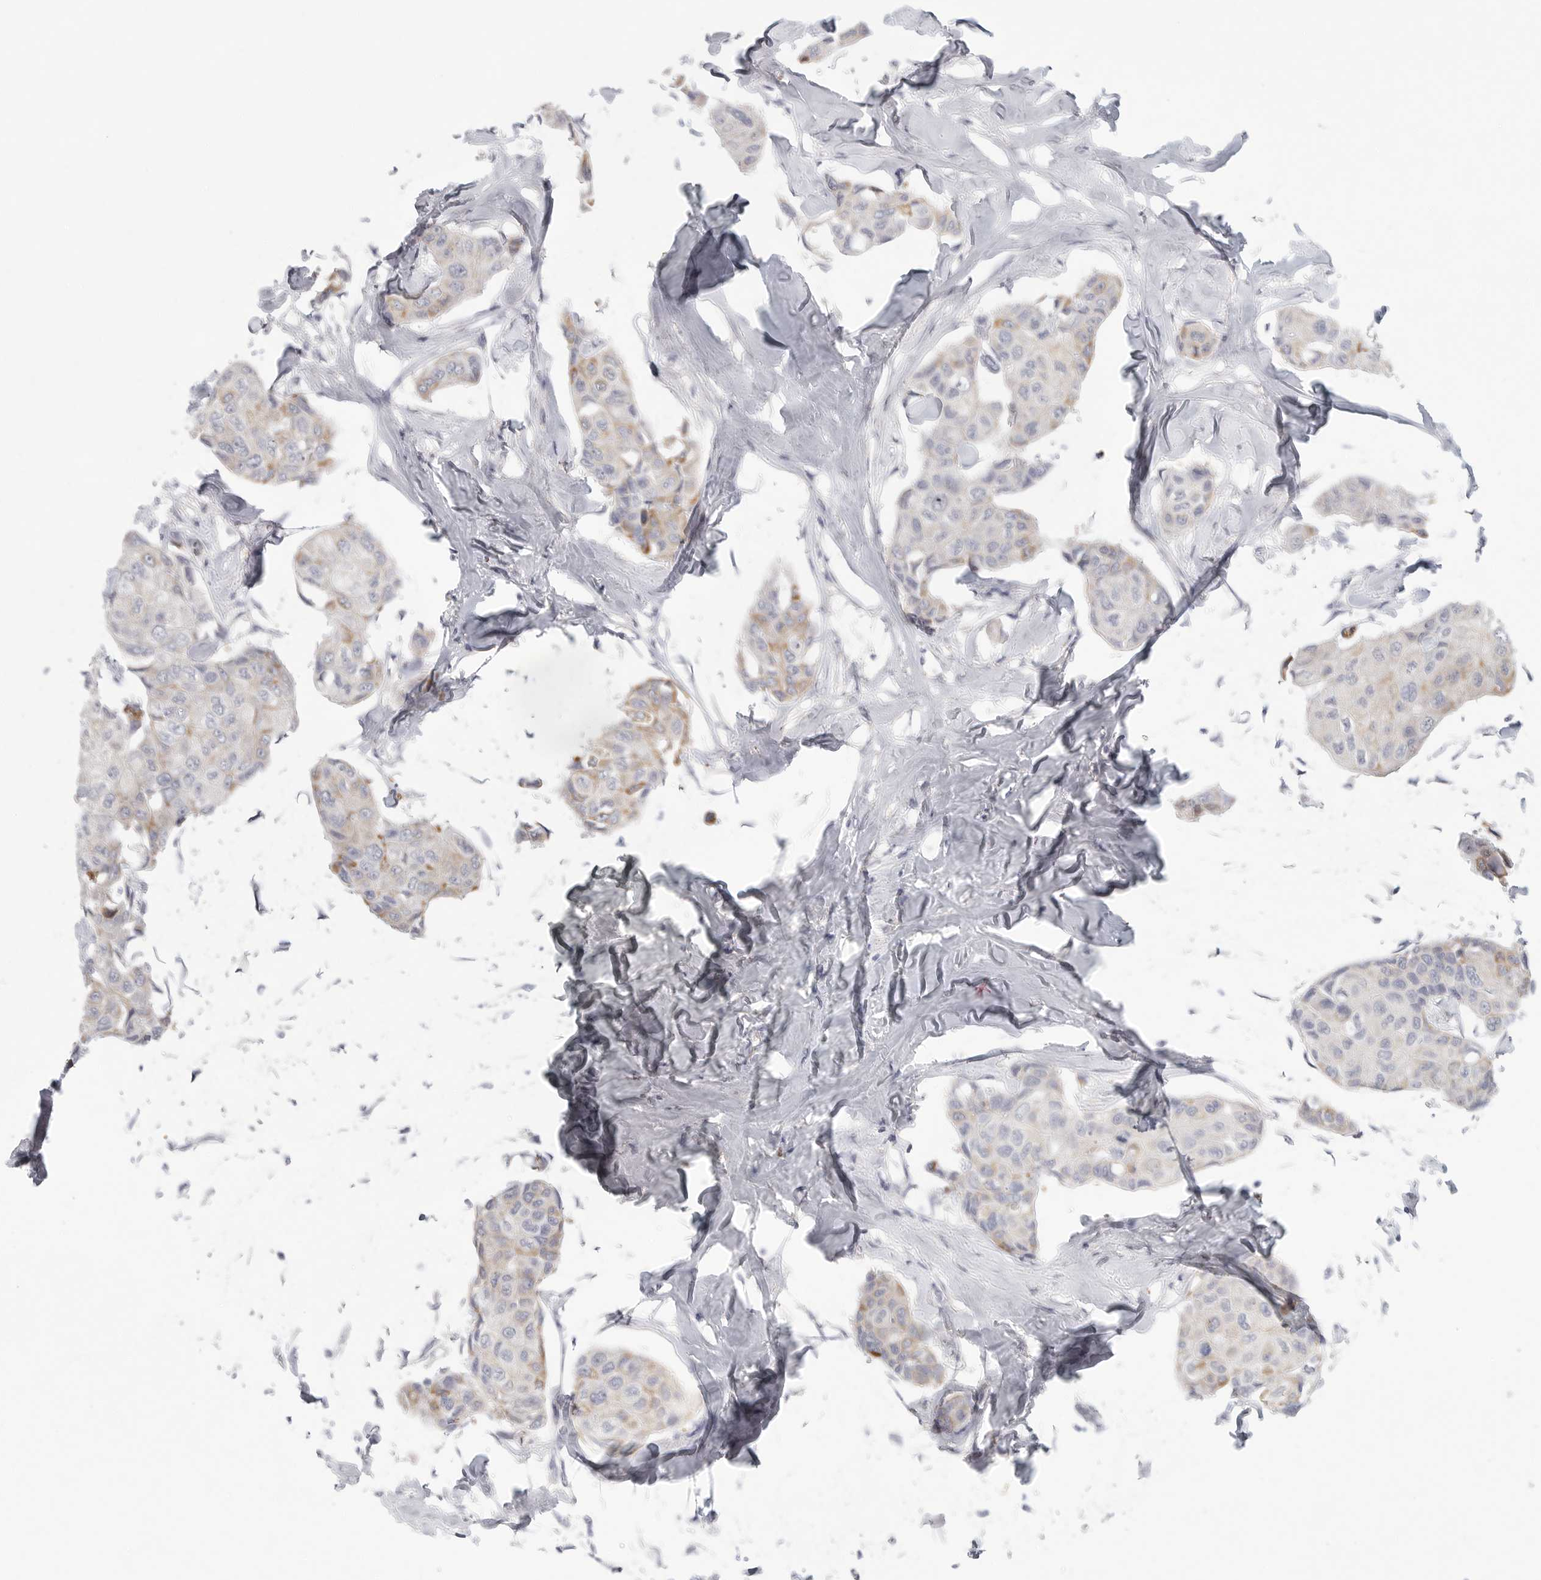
{"staining": {"intensity": "moderate", "quantity": "<25%", "location": "cytoplasmic/membranous"}, "tissue": "breast cancer", "cell_type": "Tumor cells", "image_type": "cancer", "snomed": [{"axis": "morphology", "description": "Duct carcinoma"}, {"axis": "topography", "description": "Breast"}], "caption": "There is low levels of moderate cytoplasmic/membranous expression in tumor cells of breast invasive ductal carcinoma, as demonstrated by immunohistochemical staining (brown color).", "gene": "ELP3", "patient": {"sex": "female", "age": 80}}